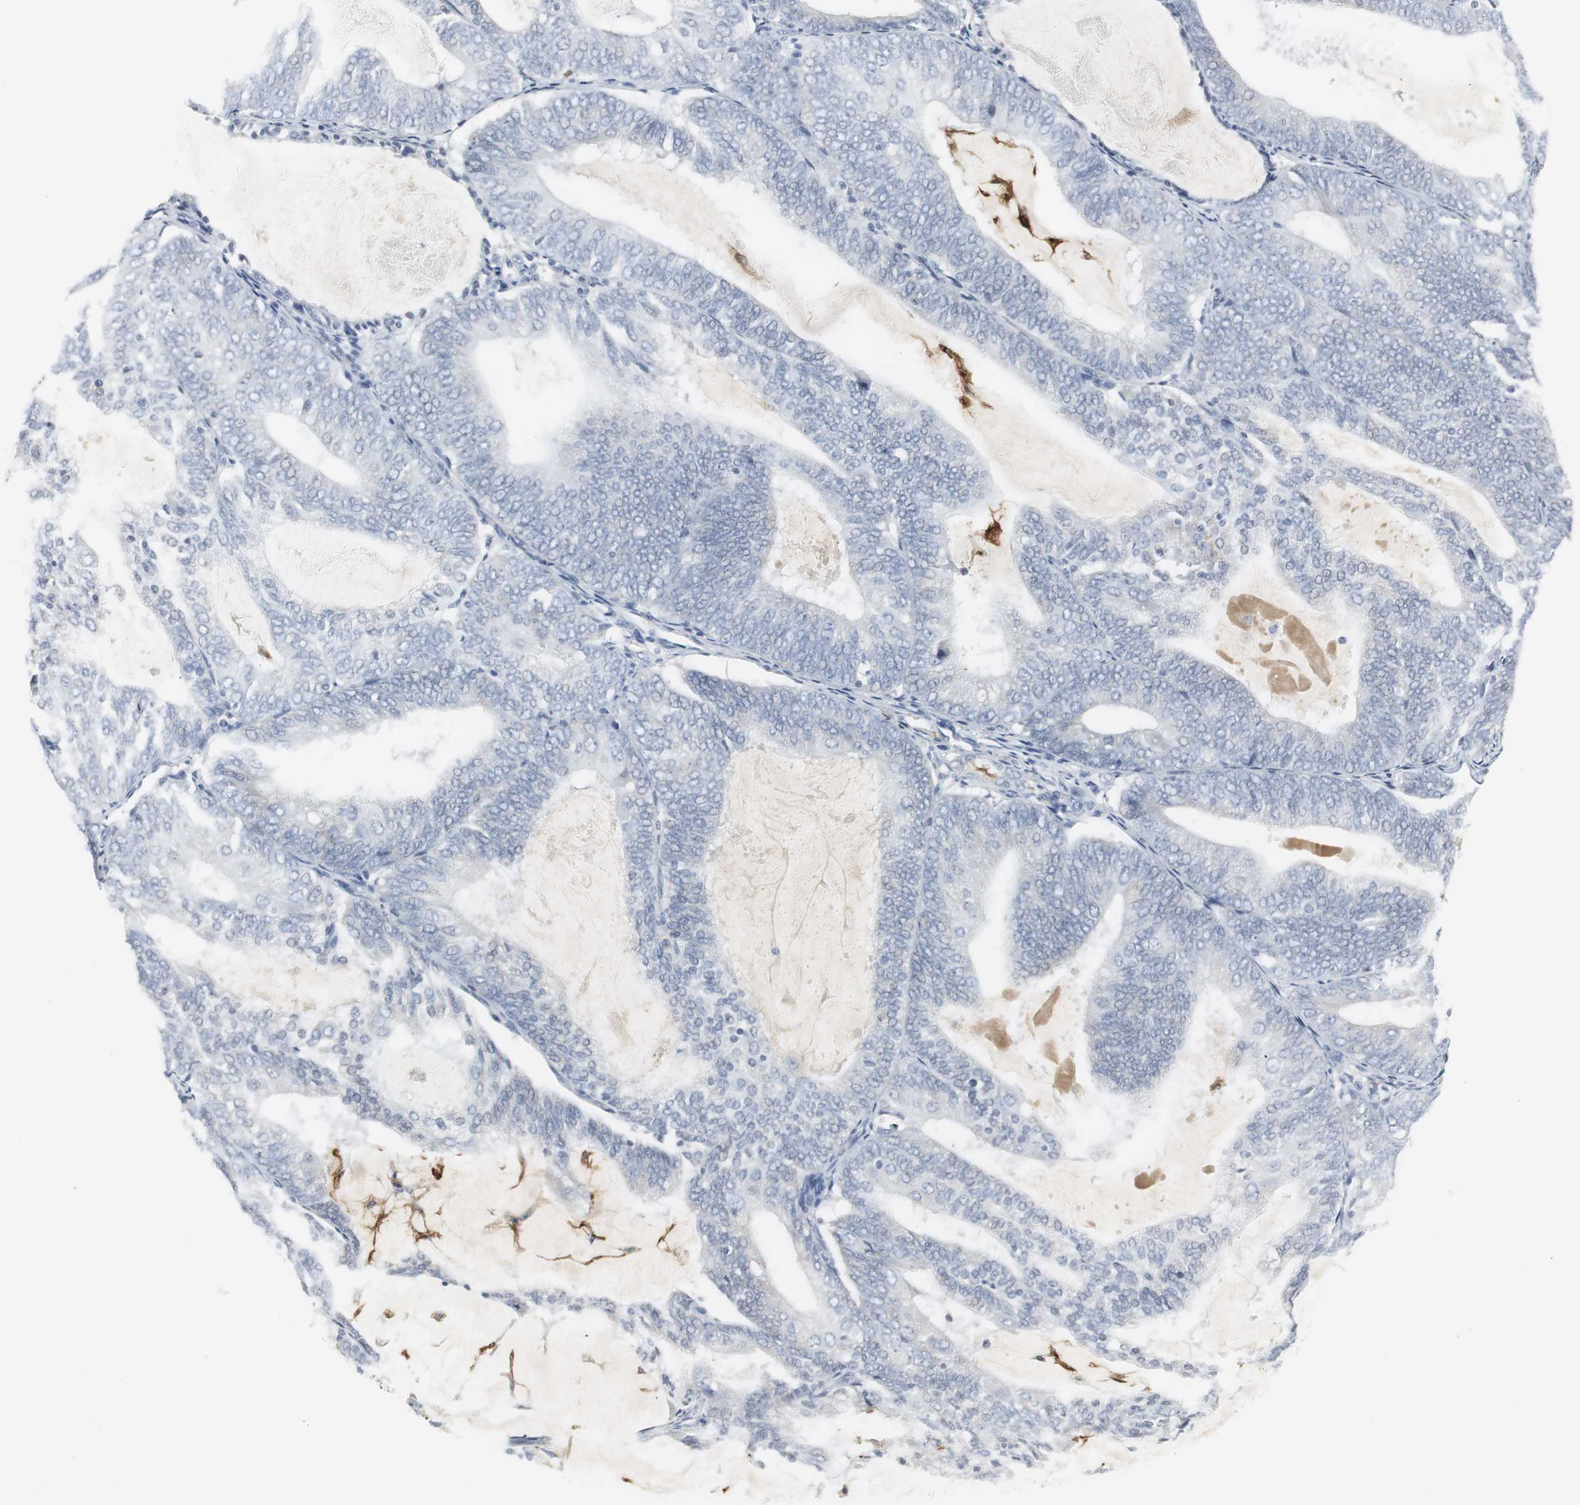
{"staining": {"intensity": "negative", "quantity": "none", "location": "none"}, "tissue": "endometrial cancer", "cell_type": "Tumor cells", "image_type": "cancer", "snomed": [{"axis": "morphology", "description": "Adenocarcinoma, NOS"}, {"axis": "topography", "description": "Endometrium"}], "caption": "This image is of adenocarcinoma (endometrial) stained with immunohistochemistry (IHC) to label a protein in brown with the nuclei are counter-stained blue. There is no expression in tumor cells.", "gene": "PI15", "patient": {"sex": "female", "age": 81}}